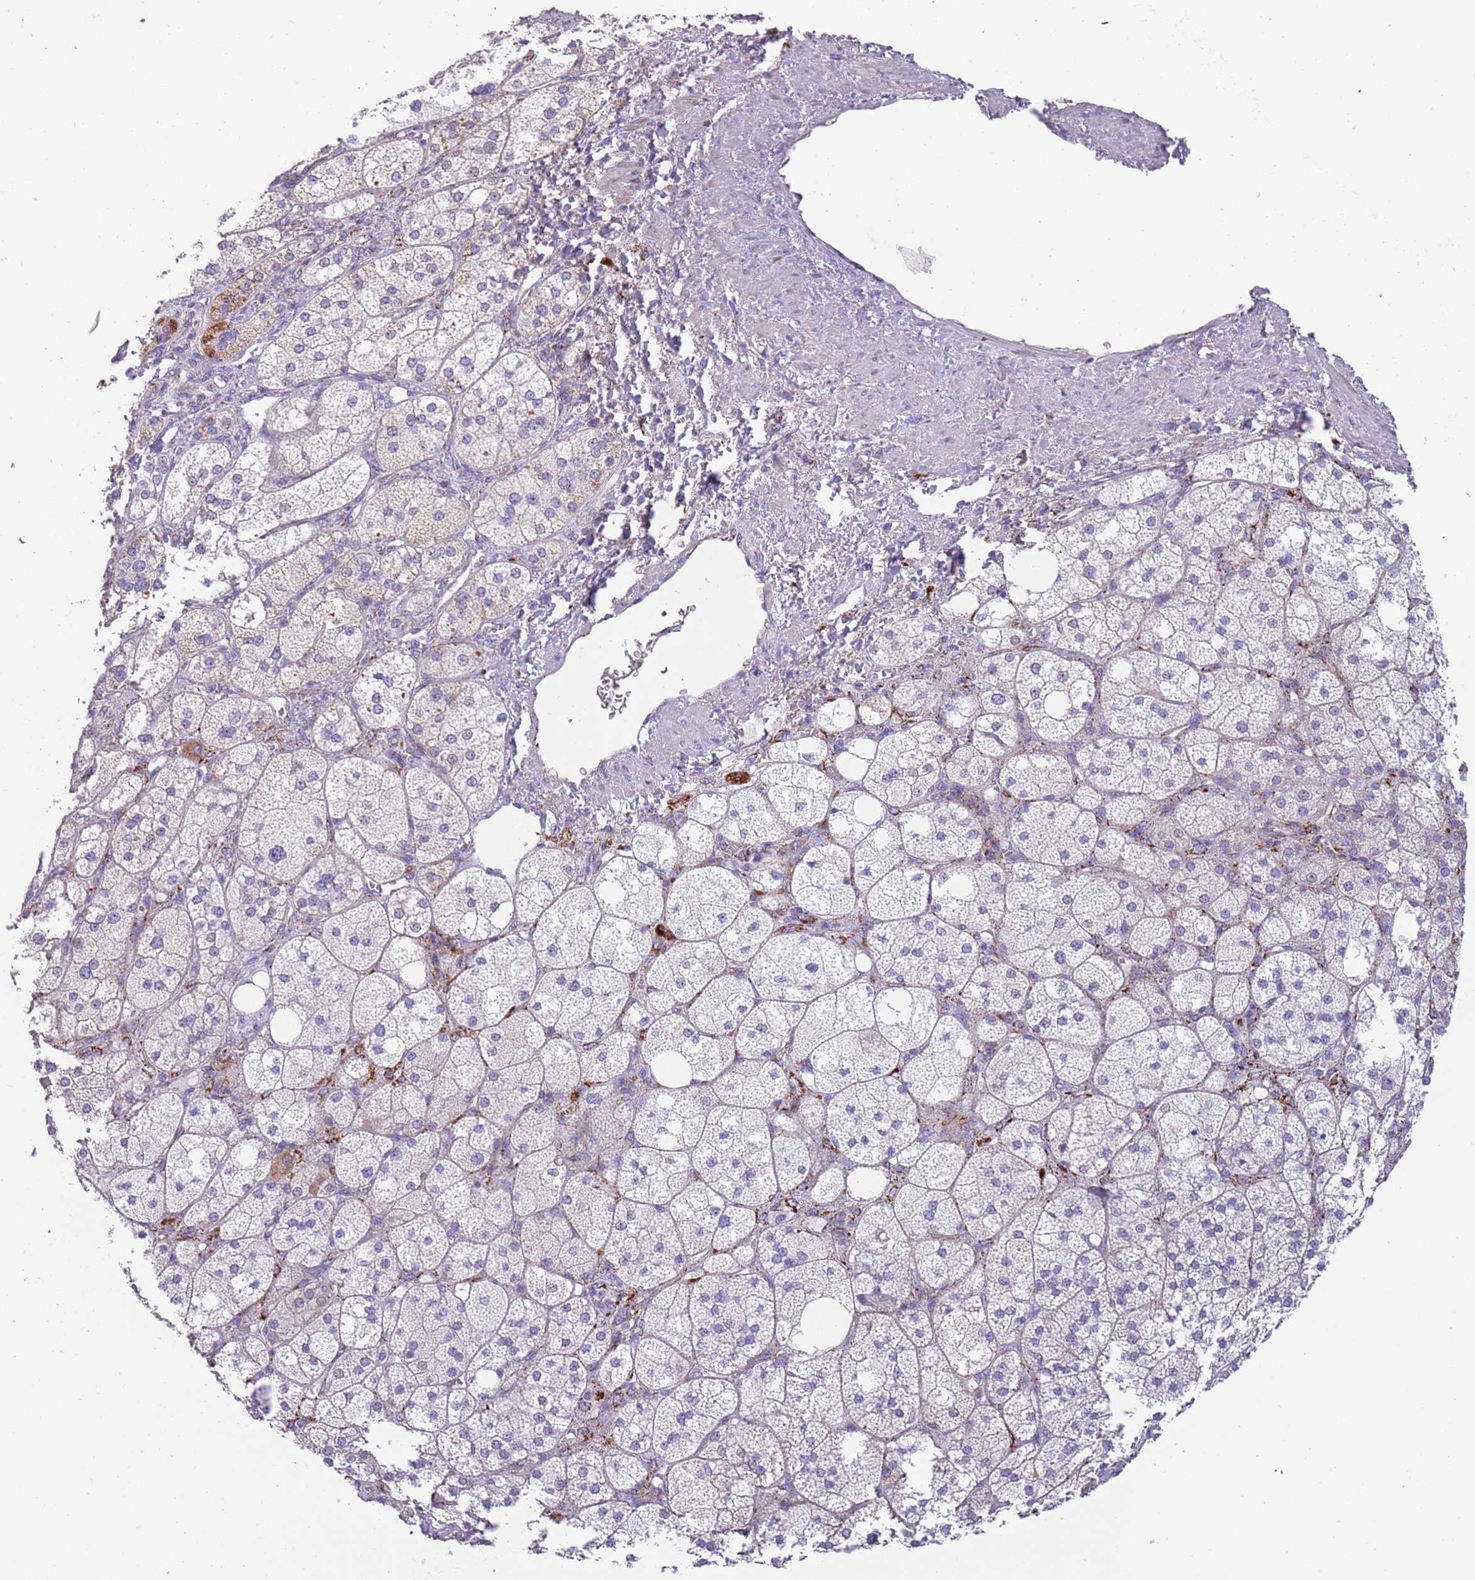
{"staining": {"intensity": "negative", "quantity": "none", "location": "none"}, "tissue": "adrenal gland", "cell_type": "Glandular cells", "image_type": "normal", "snomed": [{"axis": "morphology", "description": "Normal tissue, NOS"}, {"axis": "topography", "description": "Adrenal gland"}], "caption": "An image of adrenal gland stained for a protein shows no brown staining in glandular cells. (Immunohistochemistry (ihc), brightfield microscopy, high magnification).", "gene": "RNF222", "patient": {"sex": "male", "age": 61}}